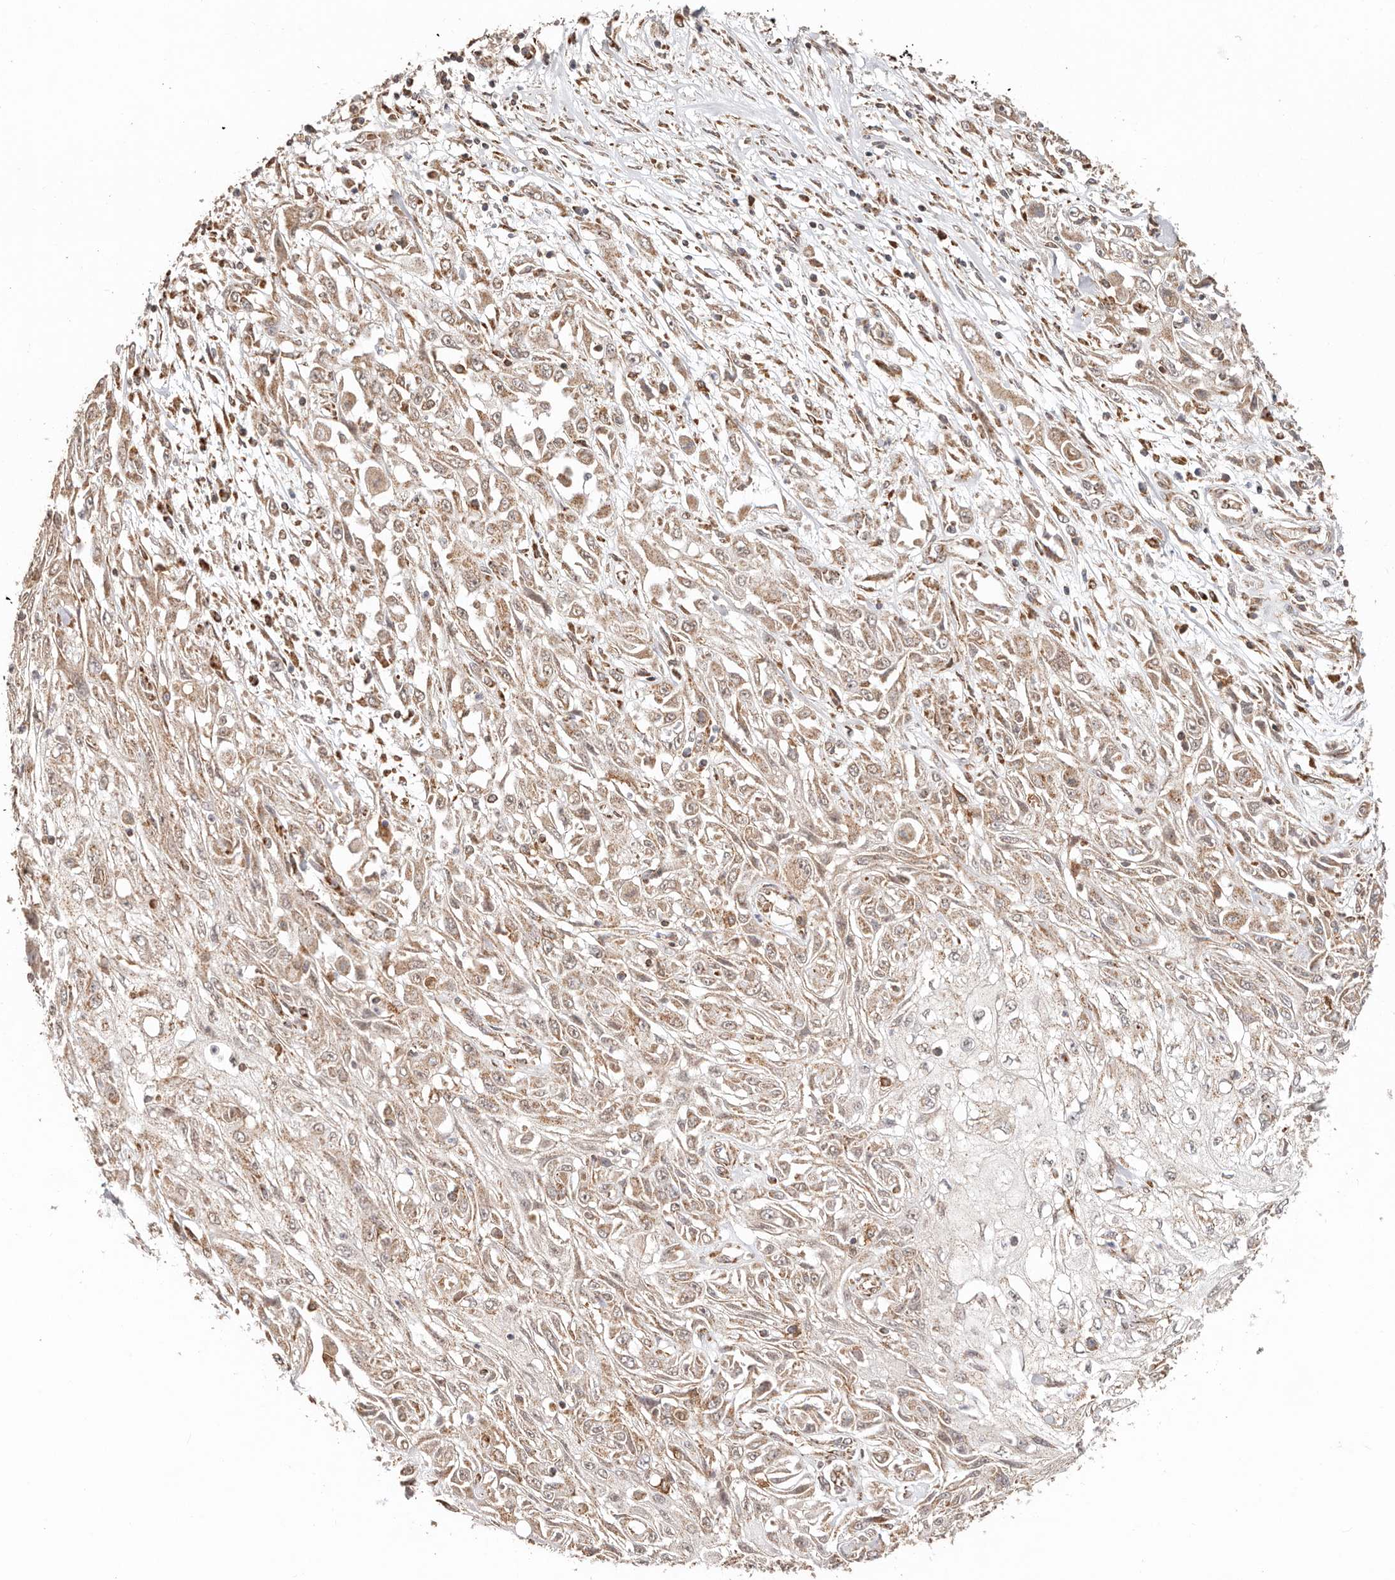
{"staining": {"intensity": "moderate", "quantity": ">75%", "location": "cytoplasmic/membranous"}, "tissue": "skin cancer", "cell_type": "Tumor cells", "image_type": "cancer", "snomed": [{"axis": "morphology", "description": "Squamous cell carcinoma, NOS"}, {"axis": "morphology", "description": "Squamous cell carcinoma, metastatic, NOS"}, {"axis": "topography", "description": "Skin"}, {"axis": "topography", "description": "Lymph node"}], "caption": "A photomicrograph of squamous cell carcinoma (skin) stained for a protein shows moderate cytoplasmic/membranous brown staining in tumor cells.", "gene": "NDUFB11", "patient": {"sex": "male", "age": 75}}